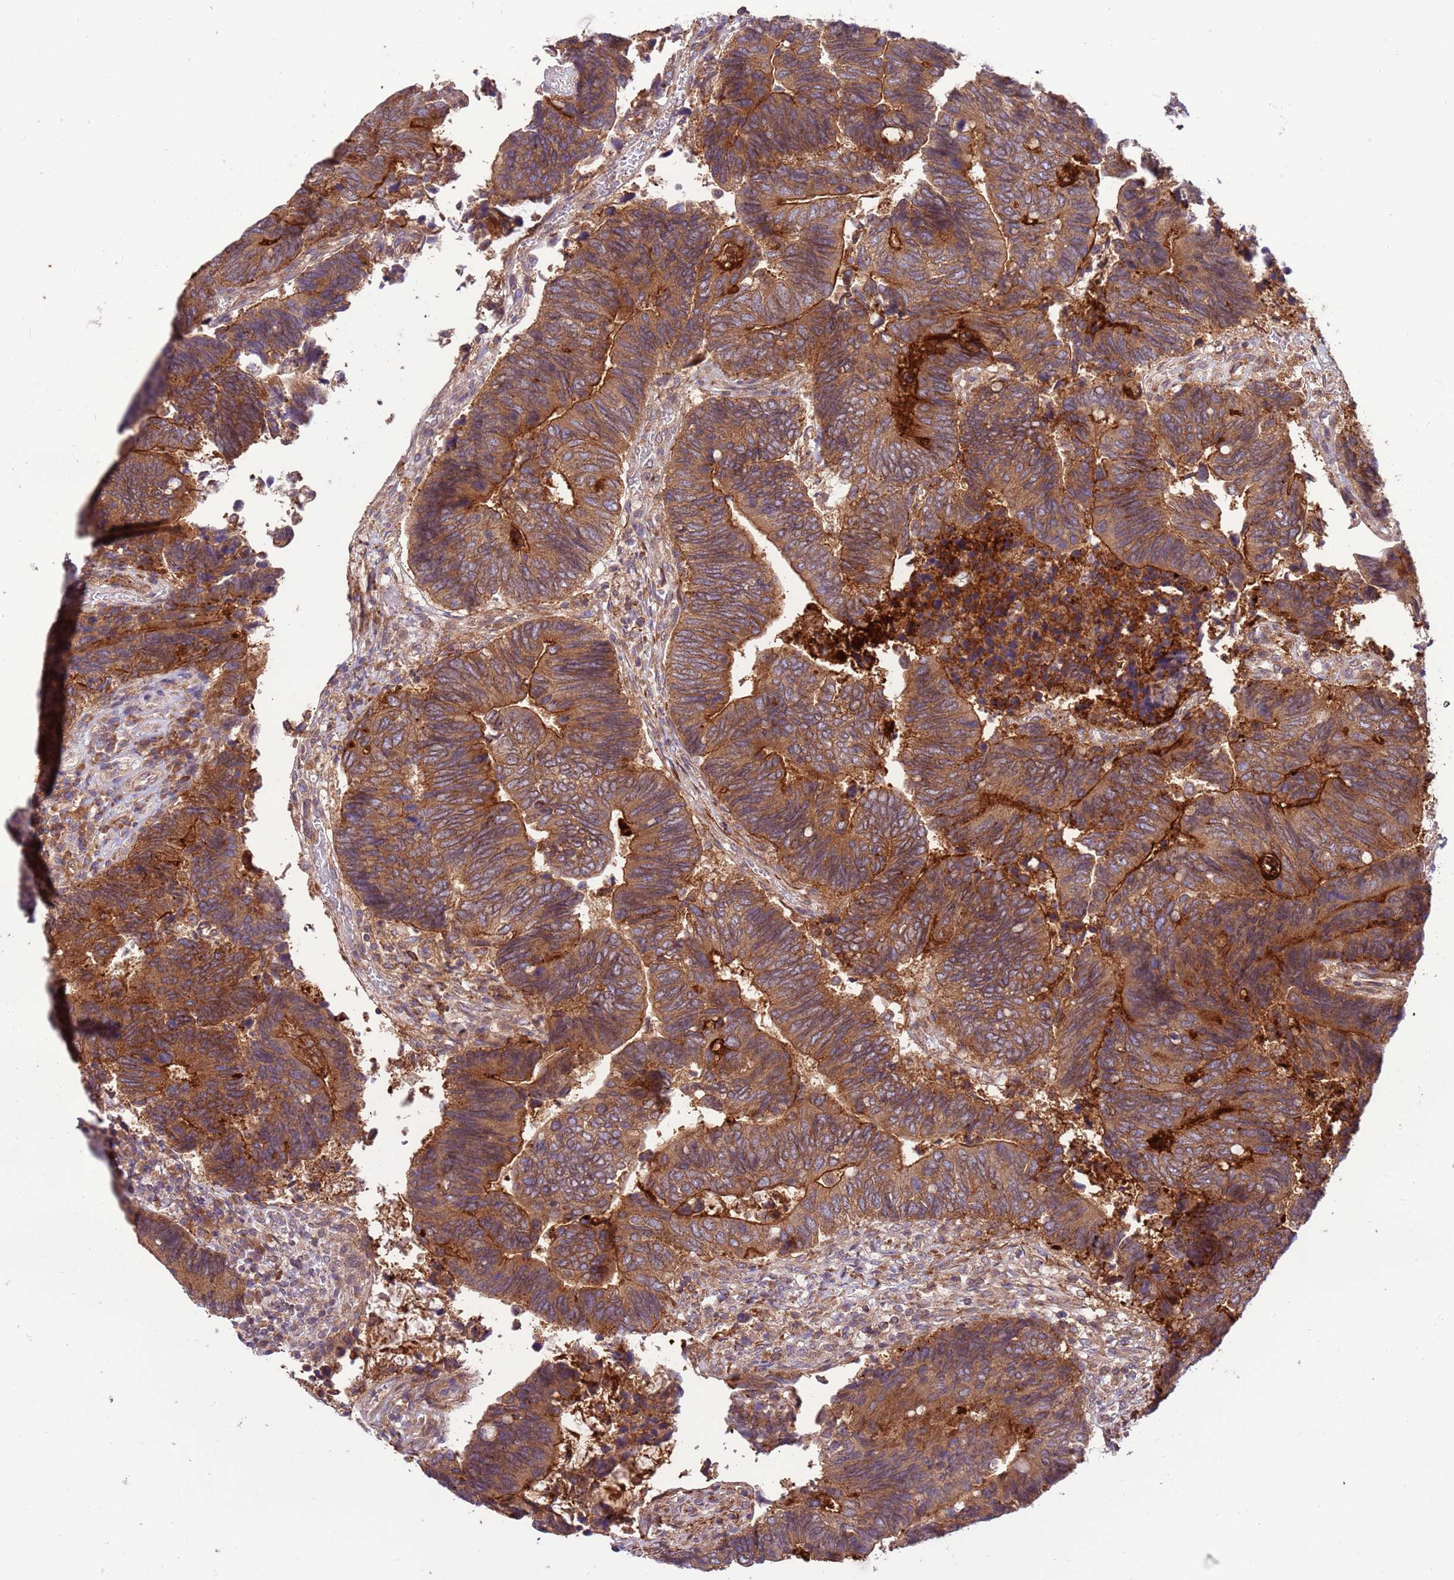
{"staining": {"intensity": "strong", "quantity": ">75%", "location": "cytoplasmic/membranous"}, "tissue": "colorectal cancer", "cell_type": "Tumor cells", "image_type": "cancer", "snomed": [{"axis": "morphology", "description": "Adenocarcinoma, NOS"}, {"axis": "topography", "description": "Colon"}], "caption": "Protein expression by immunohistochemistry (IHC) demonstrates strong cytoplasmic/membranous positivity in about >75% of tumor cells in colorectal cancer (adenocarcinoma).", "gene": "DDX19B", "patient": {"sex": "male", "age": 87}}